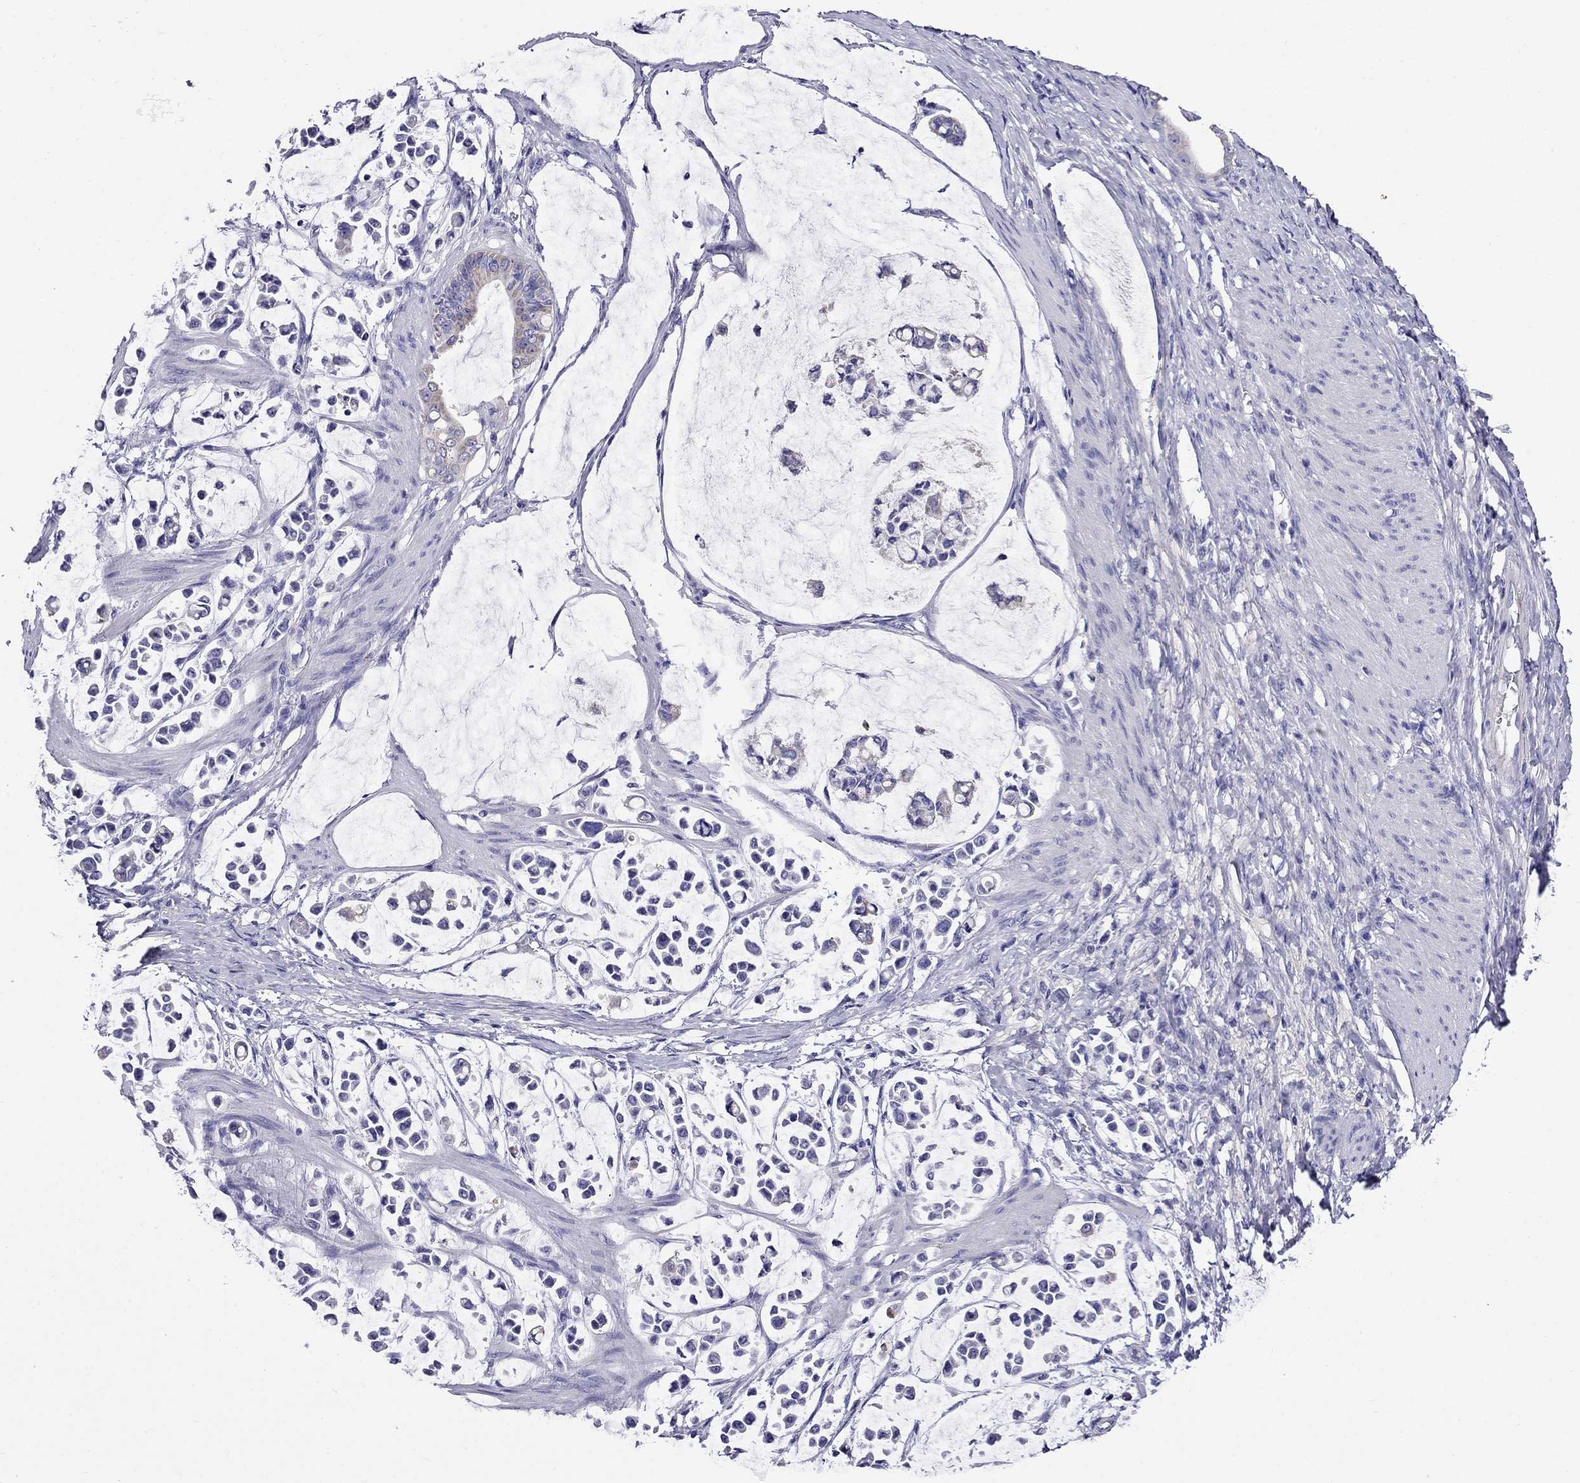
{"staining": {"intensity": "negative", "quantity": "none", "location": "none"}, "tissue": "stomach cancer", "cell_type": "Tumor cells", "image_type": "cancer", "snomed": [{"axis": "morphology", "description": "Adenocarcinoma, NOS"}, {"axis": "topography", "description": "Stomach"}], "caption": "This is an immunohistochemistry (IHC) micrograph of human stomach cancer (adenocarcinoma). There is no staining in tumor cells.", "gene": "SCG2", "patient": {"sex": "male", "age": 82}}